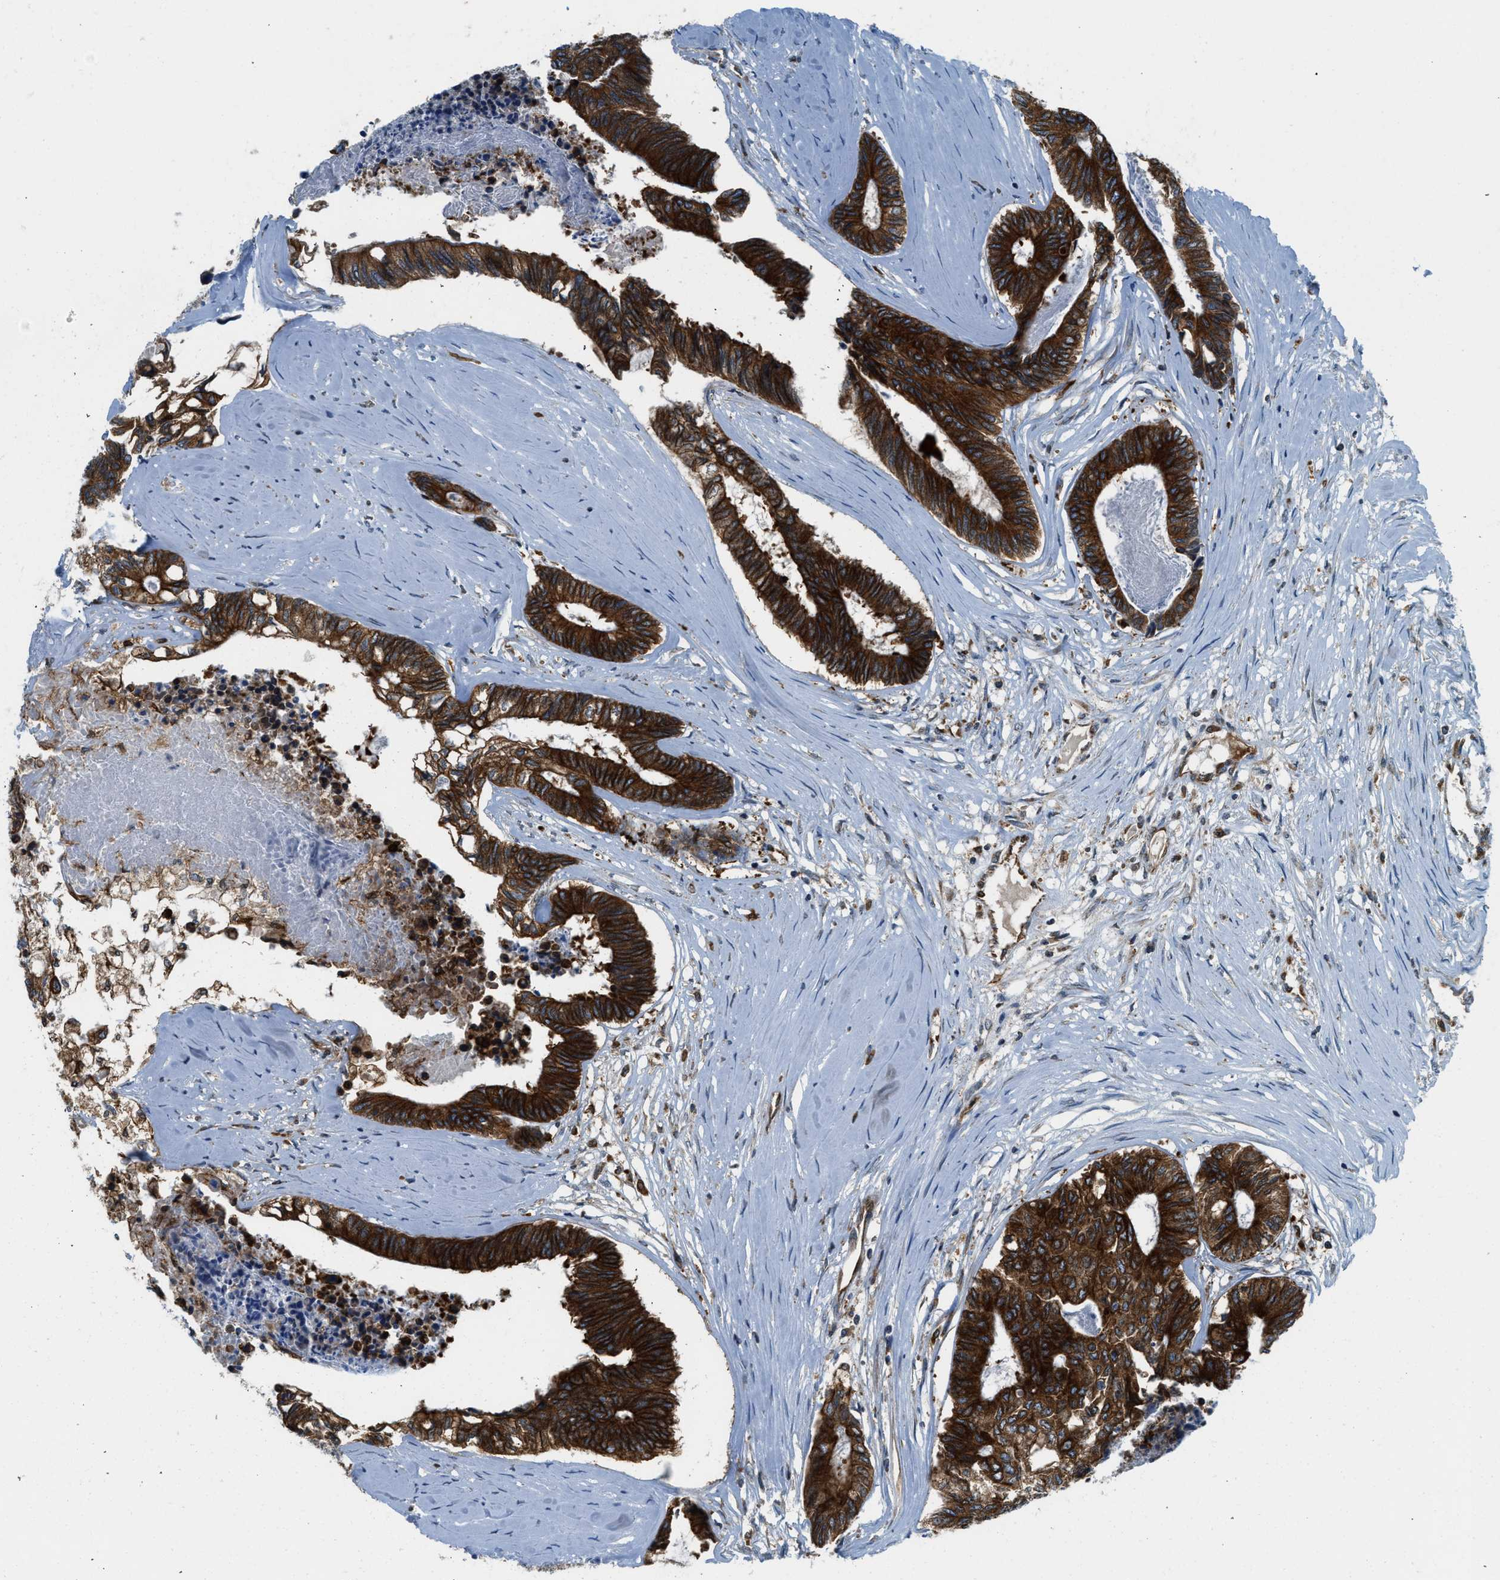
{"staining": {"intensity": "strong", "quantity": ">75%", "location": "cytoplasmic/membranous"}, "tissue": "colorectal cancer", "cell_type": "Tumor cells", "image_type": "cancer", "snomed": [{"axis": "morphology", "description": "Adenocarcinoma, NOS"}, {"axis": "topography", "description": "Rectum"}], "caption": "A brown stain labels strong cytoplasmic/membranous expression of a protein in adenocarcinoma (colorectal) tumor cells. (IHC, brightfield microscopy, high magnification).", "gene": "BCAP31", "patient": {"sex": "male", "age": 63}}